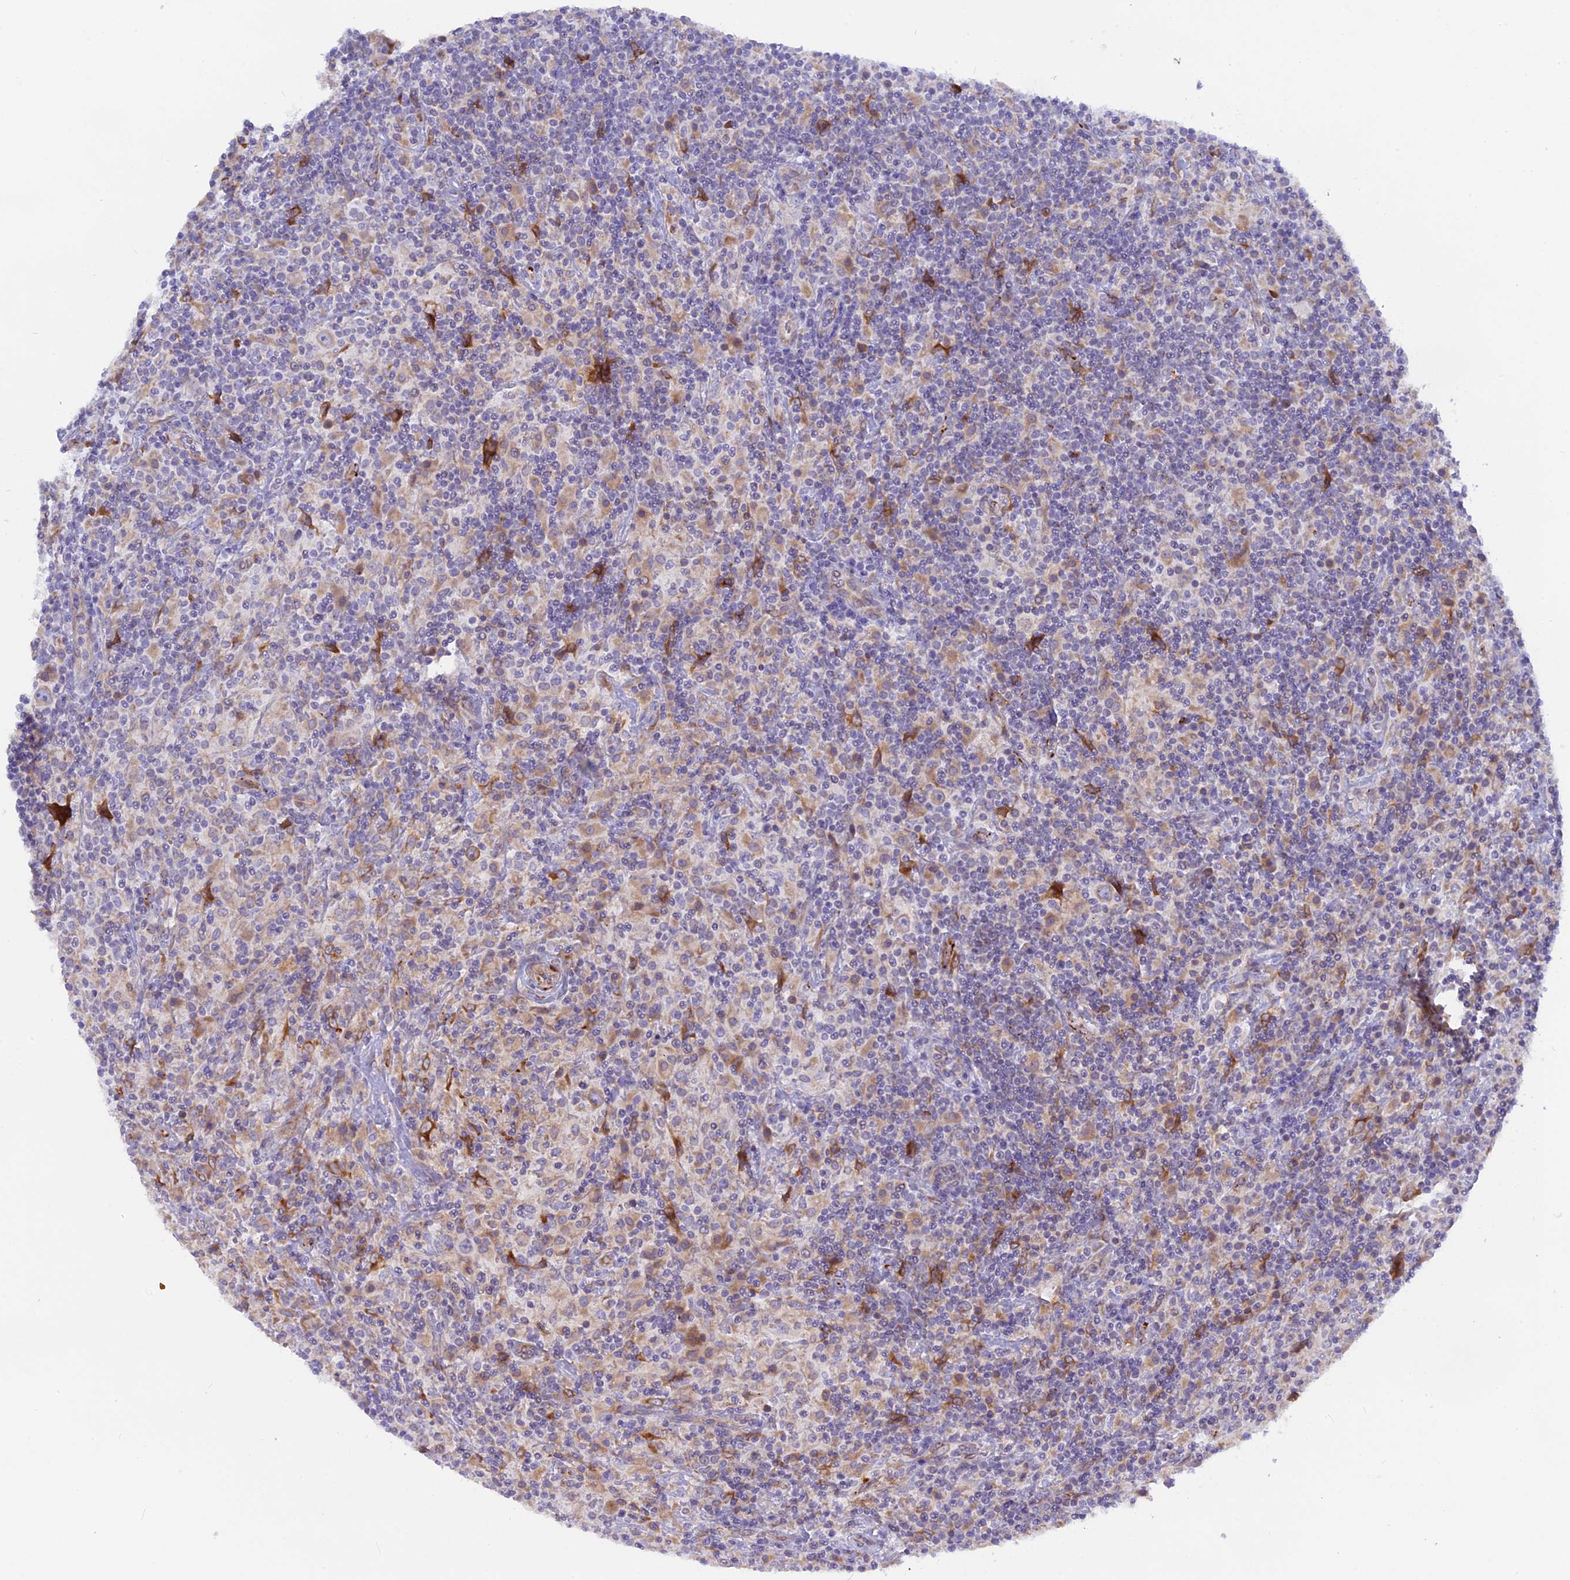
{"staining": {"intensity": "weak", "quantity": "<25%", "location": "cytoplasmic/membranous"}, "tissue": "lymphoma", "cell_type": "Tumor cells", "image_type": "cancer", "snomed": [{"axis": "morphology", "description": "Hodgkin's disease, NOS"}, {"axis": "topography", "description": "Lymph node"}], "caption": "A high-resolution photomicrograph shows immunohistochemistry (IHC) staining of Hodgkin's disease, which demonstrates no significant staining in tumor cells. (DAB (3,3'-diaminobenzidine) IHC with hematoxylin counter stain).", "gene": "TLCD1", "patient": {"sex": "male", "age": 70}}